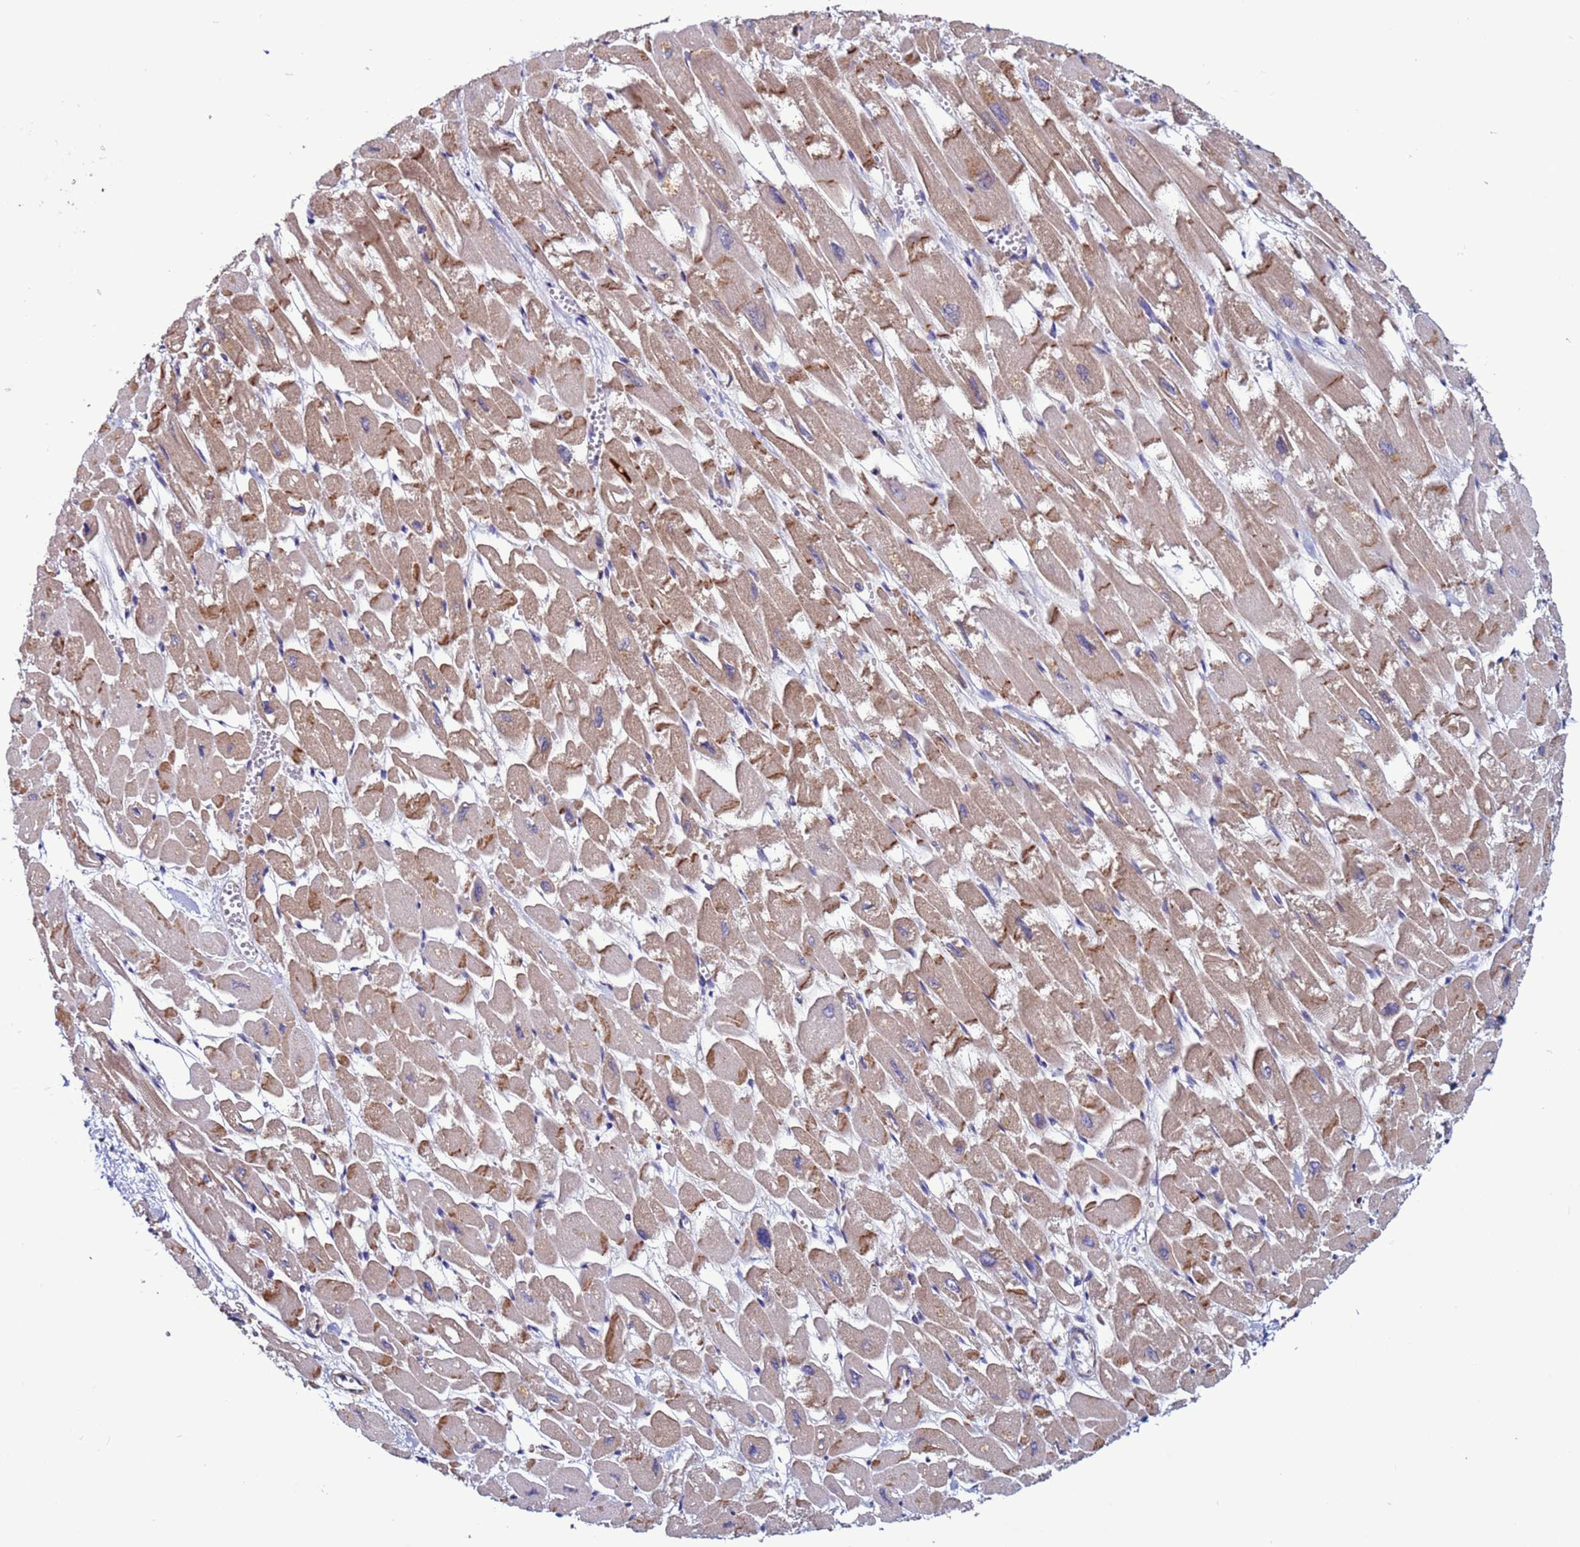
{"staining": {"intensity": "moderate", "quantity": ">75%", "location": "cytoplasmic/membranous"}, "tissue": "heart muscle", "cell_type": "Cardiomyocytes", "image_type": "normal", "snomed": [{"axis": "morphology", "description": "Normal tissue, NOS"}, {"axis": "topography", "description": "Heart"}], "caption": "Heart muscle stained for a protein displays moderate cytoplasmic/membranous positivity in cardiomyocytes. (brown staining indicates protein expression, while blue staining denotes nuclei).", "gene": "GAREM1", "patient": {"sex": "male", "age": 54}}